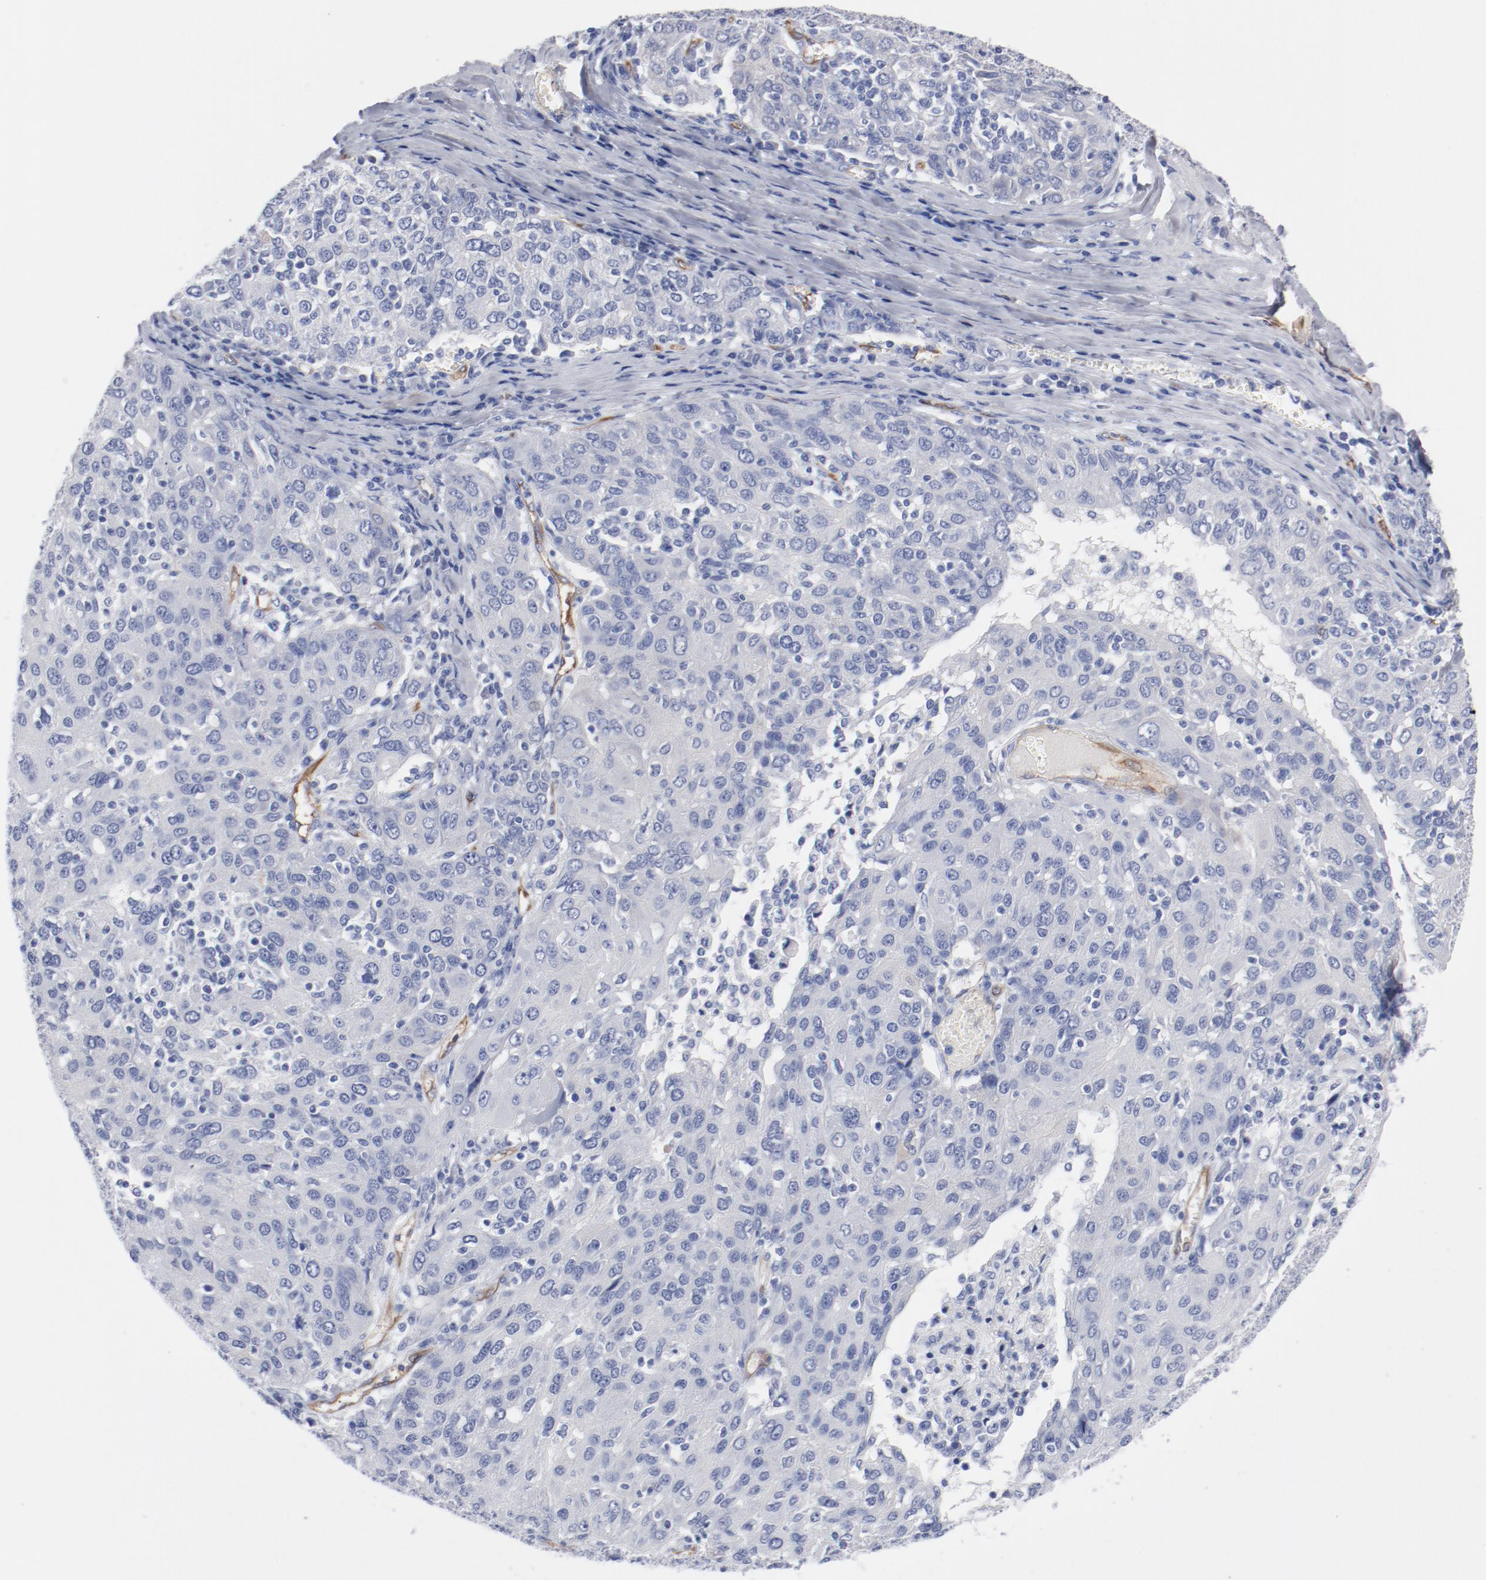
{"staining": {"intensity": "negative", "quantity": "none", "location": "none"}, "tissue": "ovarian cancer", "cell_type": "Tumor cells", "image_type": "cancer", "snomed": [{"axis": "morphology", "description": "Carcinoma, endometroid"}, {"axis": "topography", "description": "Ovary"}], "caption": "Micrograph shows no significant protein staining in tumor cells of ovarian cancer (endometroid carcinoma).", "gene": "SHANK3", "patient": {"sex": "female", "age": 50}}